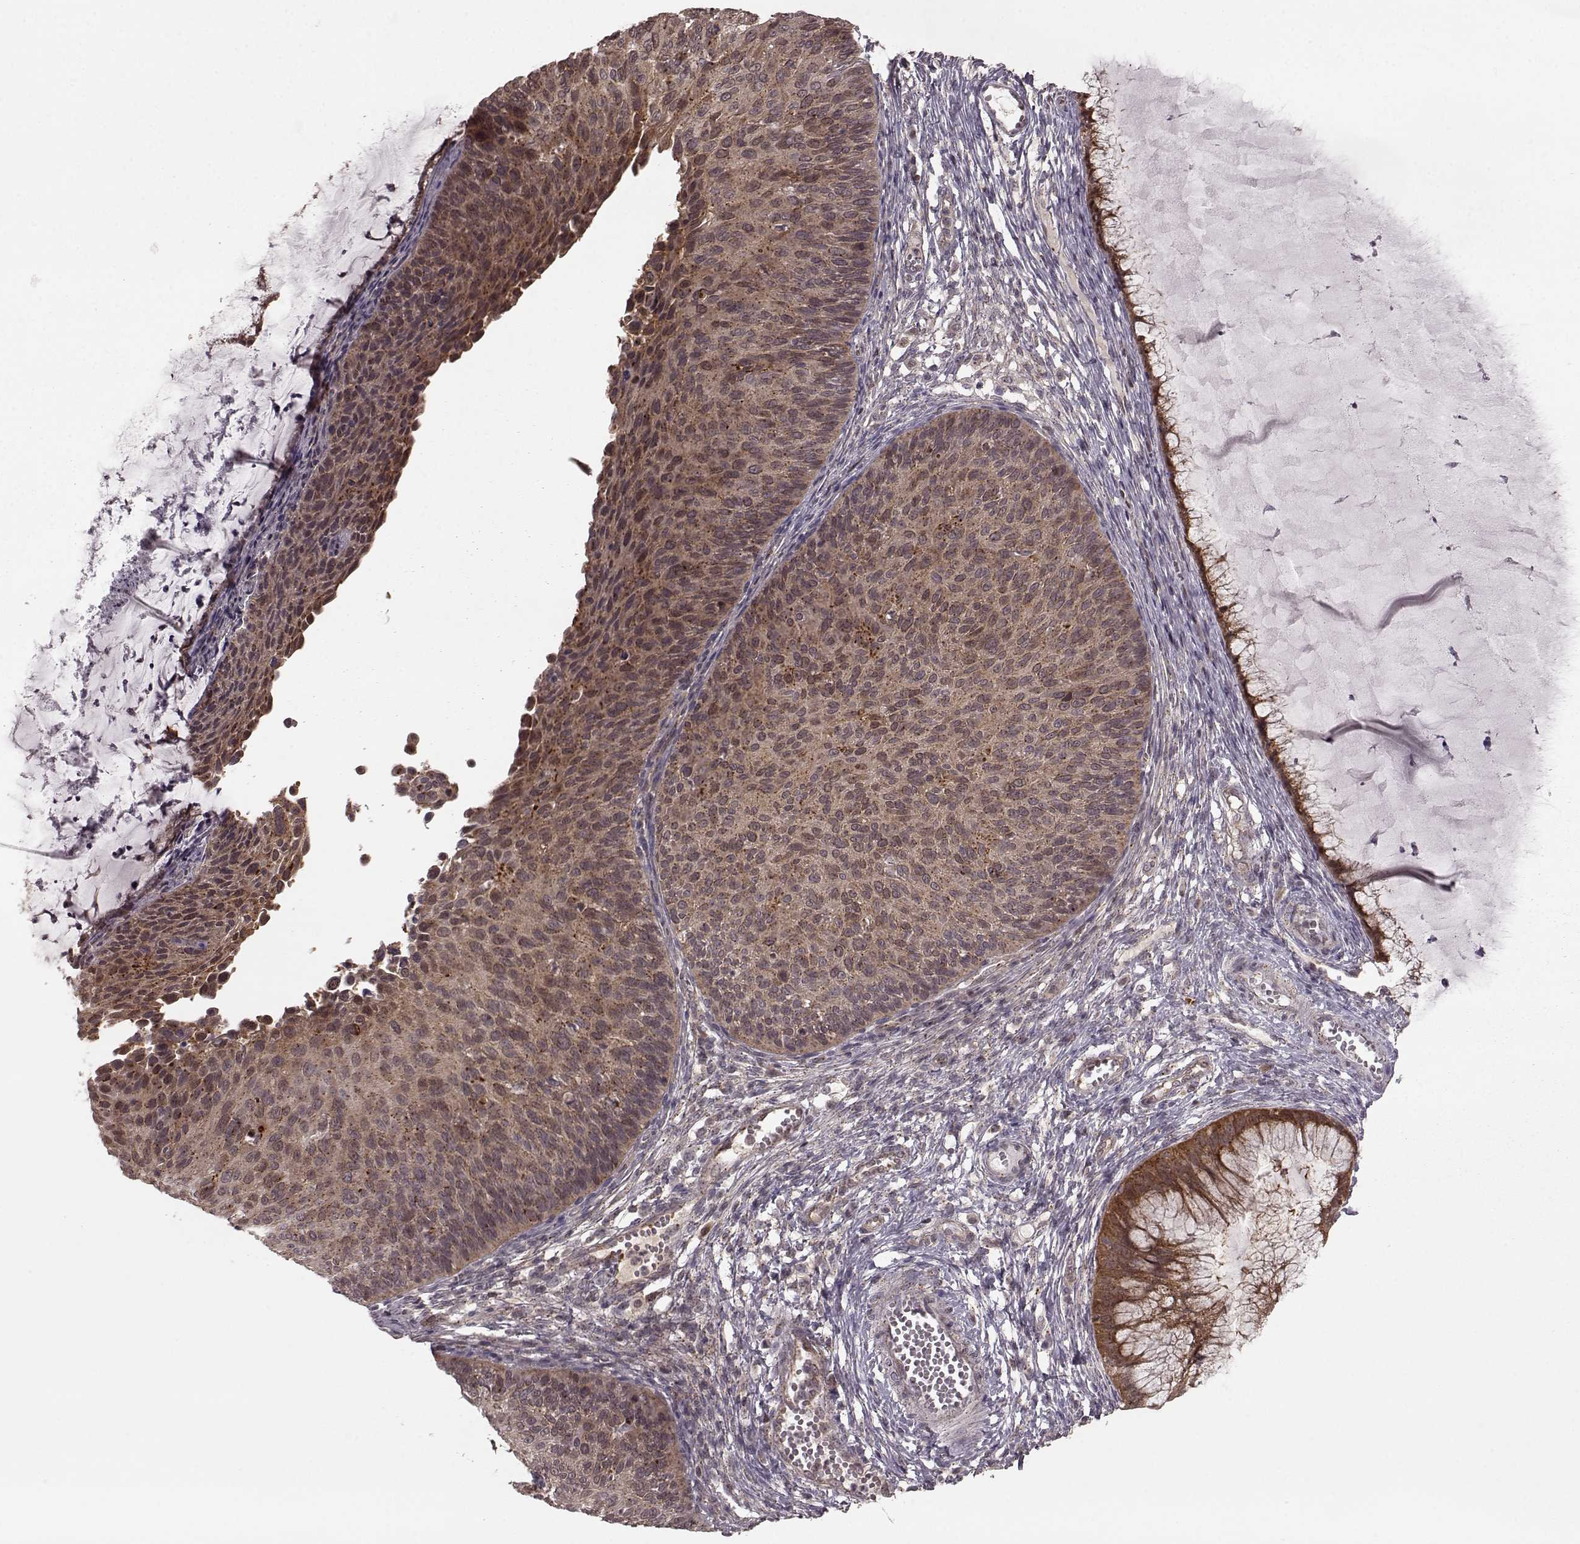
{"staining": {"intensity": "weak", "quantity": ">75%", "location": "cytoplasmic/membranous"}, "tissue": "cervical cancer", "cell_type": "Tumor cells", "image_type": "cancer", "snomed": [{"axis": "morphology", "description": "Squamous cell carcinoma, NOS"}, {"axis": "topography", "description": "Cervix"}], "caption": "Cervical squamous cell carcinoma stained with DAB immunohistochemistry shows low levels of weak cytoplasmic/membranous staining in about >75% of tumor cells.", "gene": "GSS", "patient": {"sex": "female", "age": 36}}